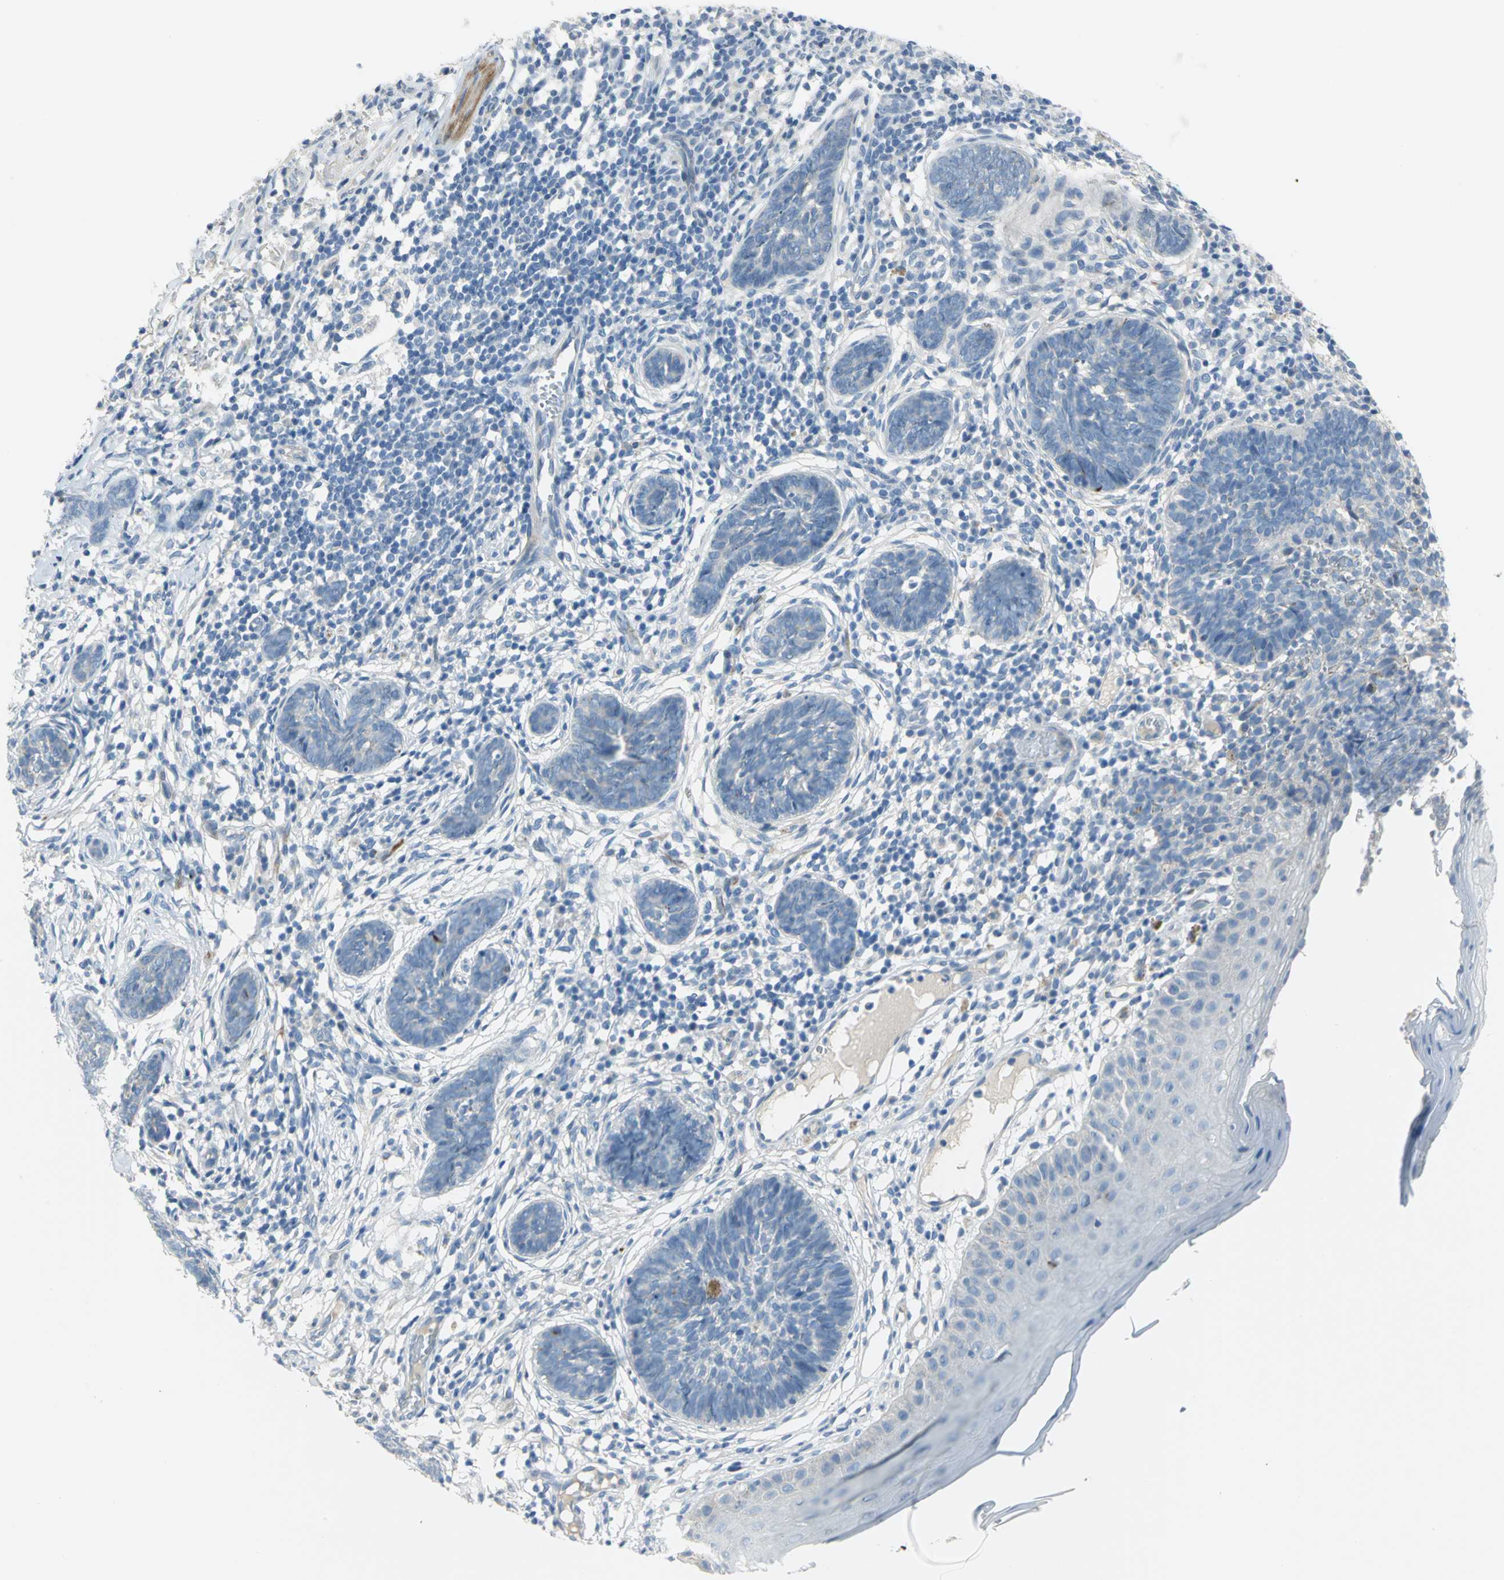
{"staining": {"intensity": "negative", "quantity": "none", "location": "none"}, "tissue": "skin cancer", "cell_type": "Tumor cells", "image_type": "cancer", "snomed": [{"axis": "morphology", "description": "Normal tissue, NOS"}, {"axis": "morphology", "description": "Basal cell carcinoma"}, {"axis": "topography", "description": "Skin"}], "caption": "Tumor cells show no significant protein staining in skin basal cell carcinoma.", "gene": "ALOX15", "patient": {"sex": "male", "age": 87}}